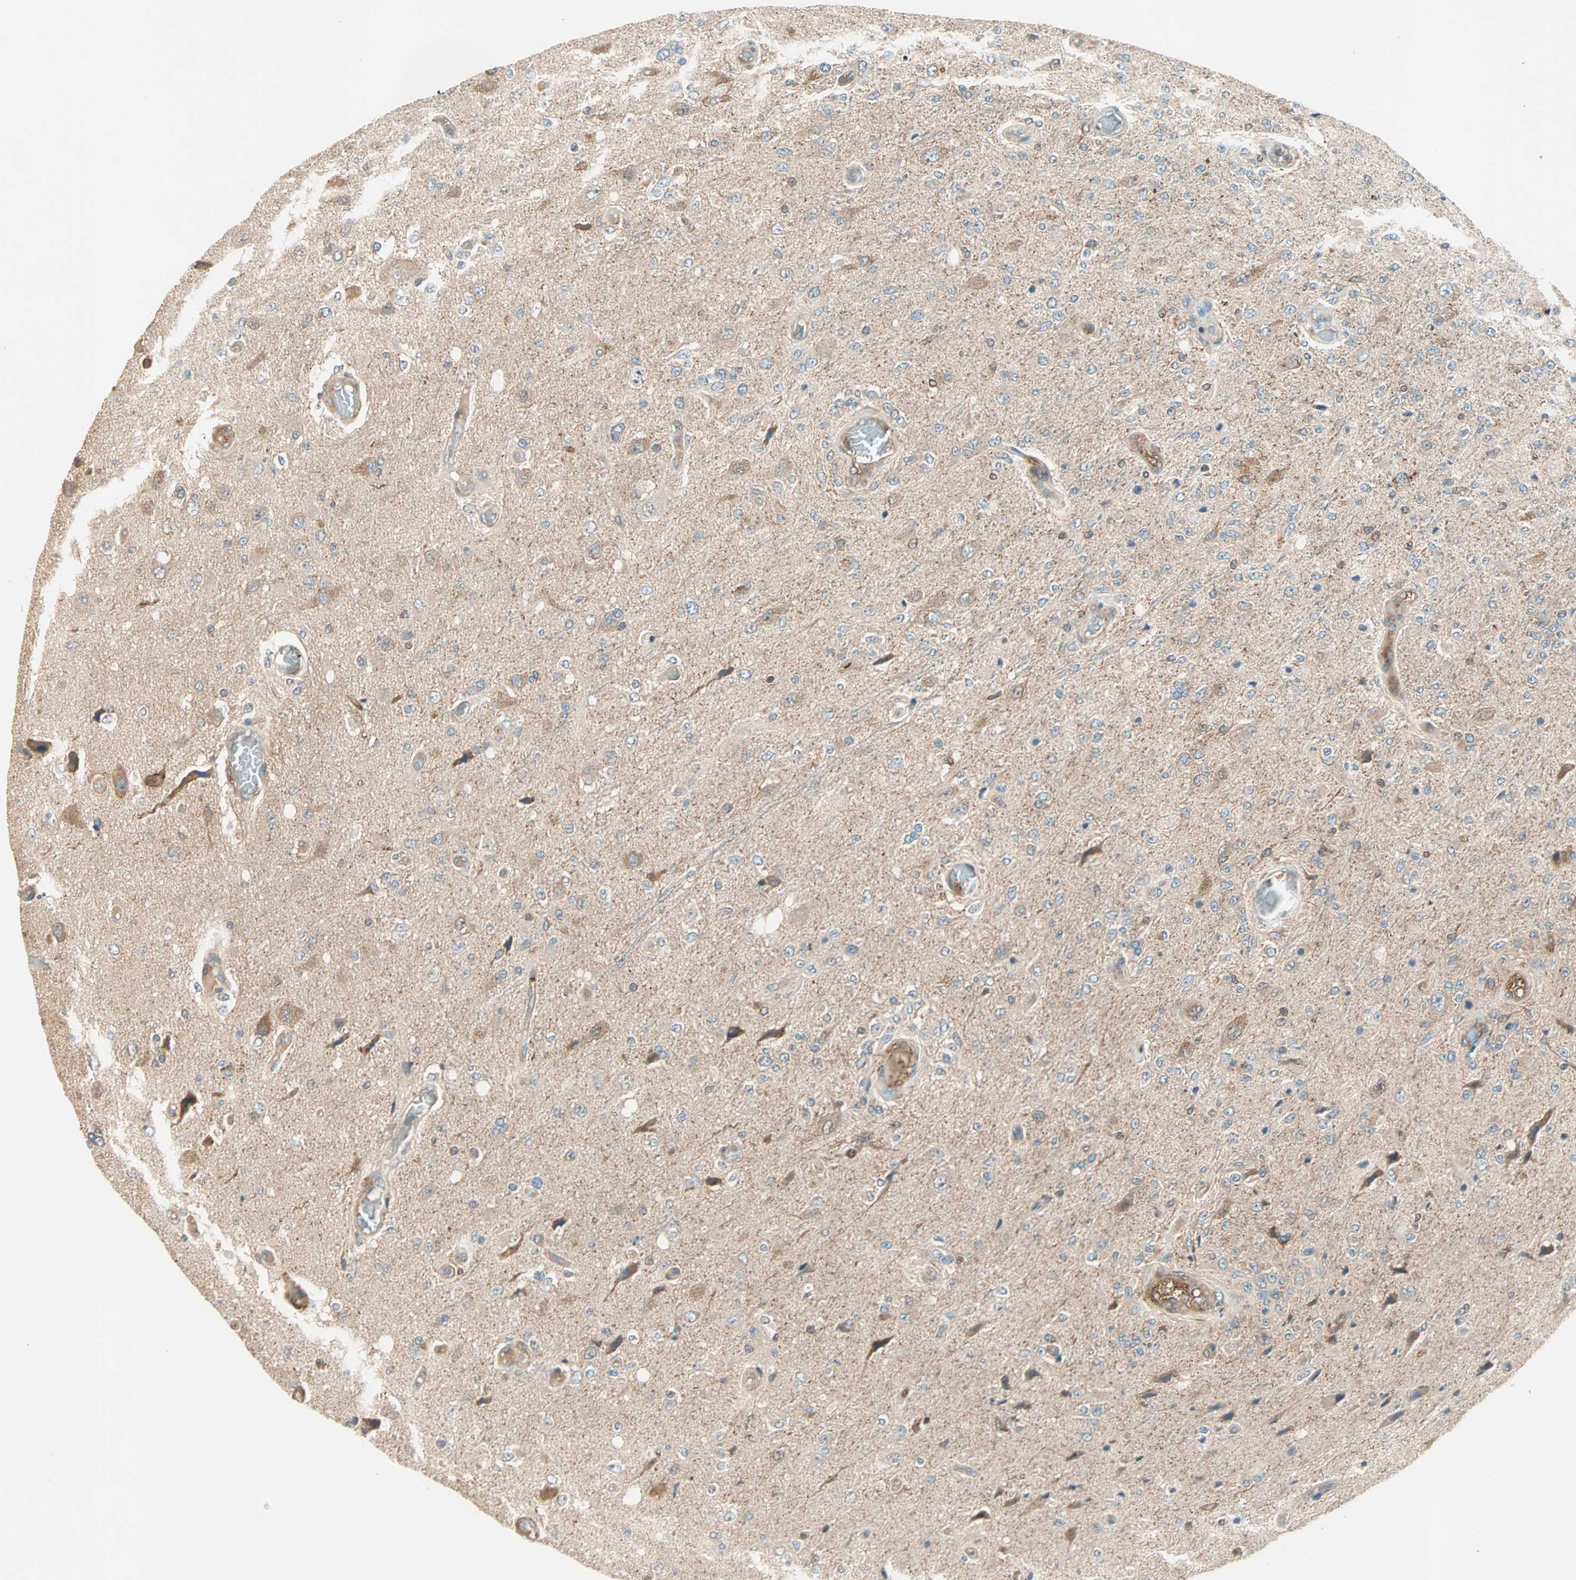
{"staining": {"intensity": "moderate", "quantity": ">75%", "location": "cytoplasmic/membranous"}, "tissue": "glioma", "cell_type": "Tumor cells", "image_type": "cancer", "snomed": [{"axis": "morphology", "description": "Normal tissue, NOS"}, {"axis": "morphology", "description": "Glioma, malignant, High grade"}, {"axis": "topography", "description": "Cerebral cortex"}], "caption": "DAB immunohistochemical staining of glioma demonstrates moderate cytoplasmic/membranous protein expression in approximately >75% of tumor cells.", "gene": "TEC", "patient": {"sex": "male", "age": 77}}